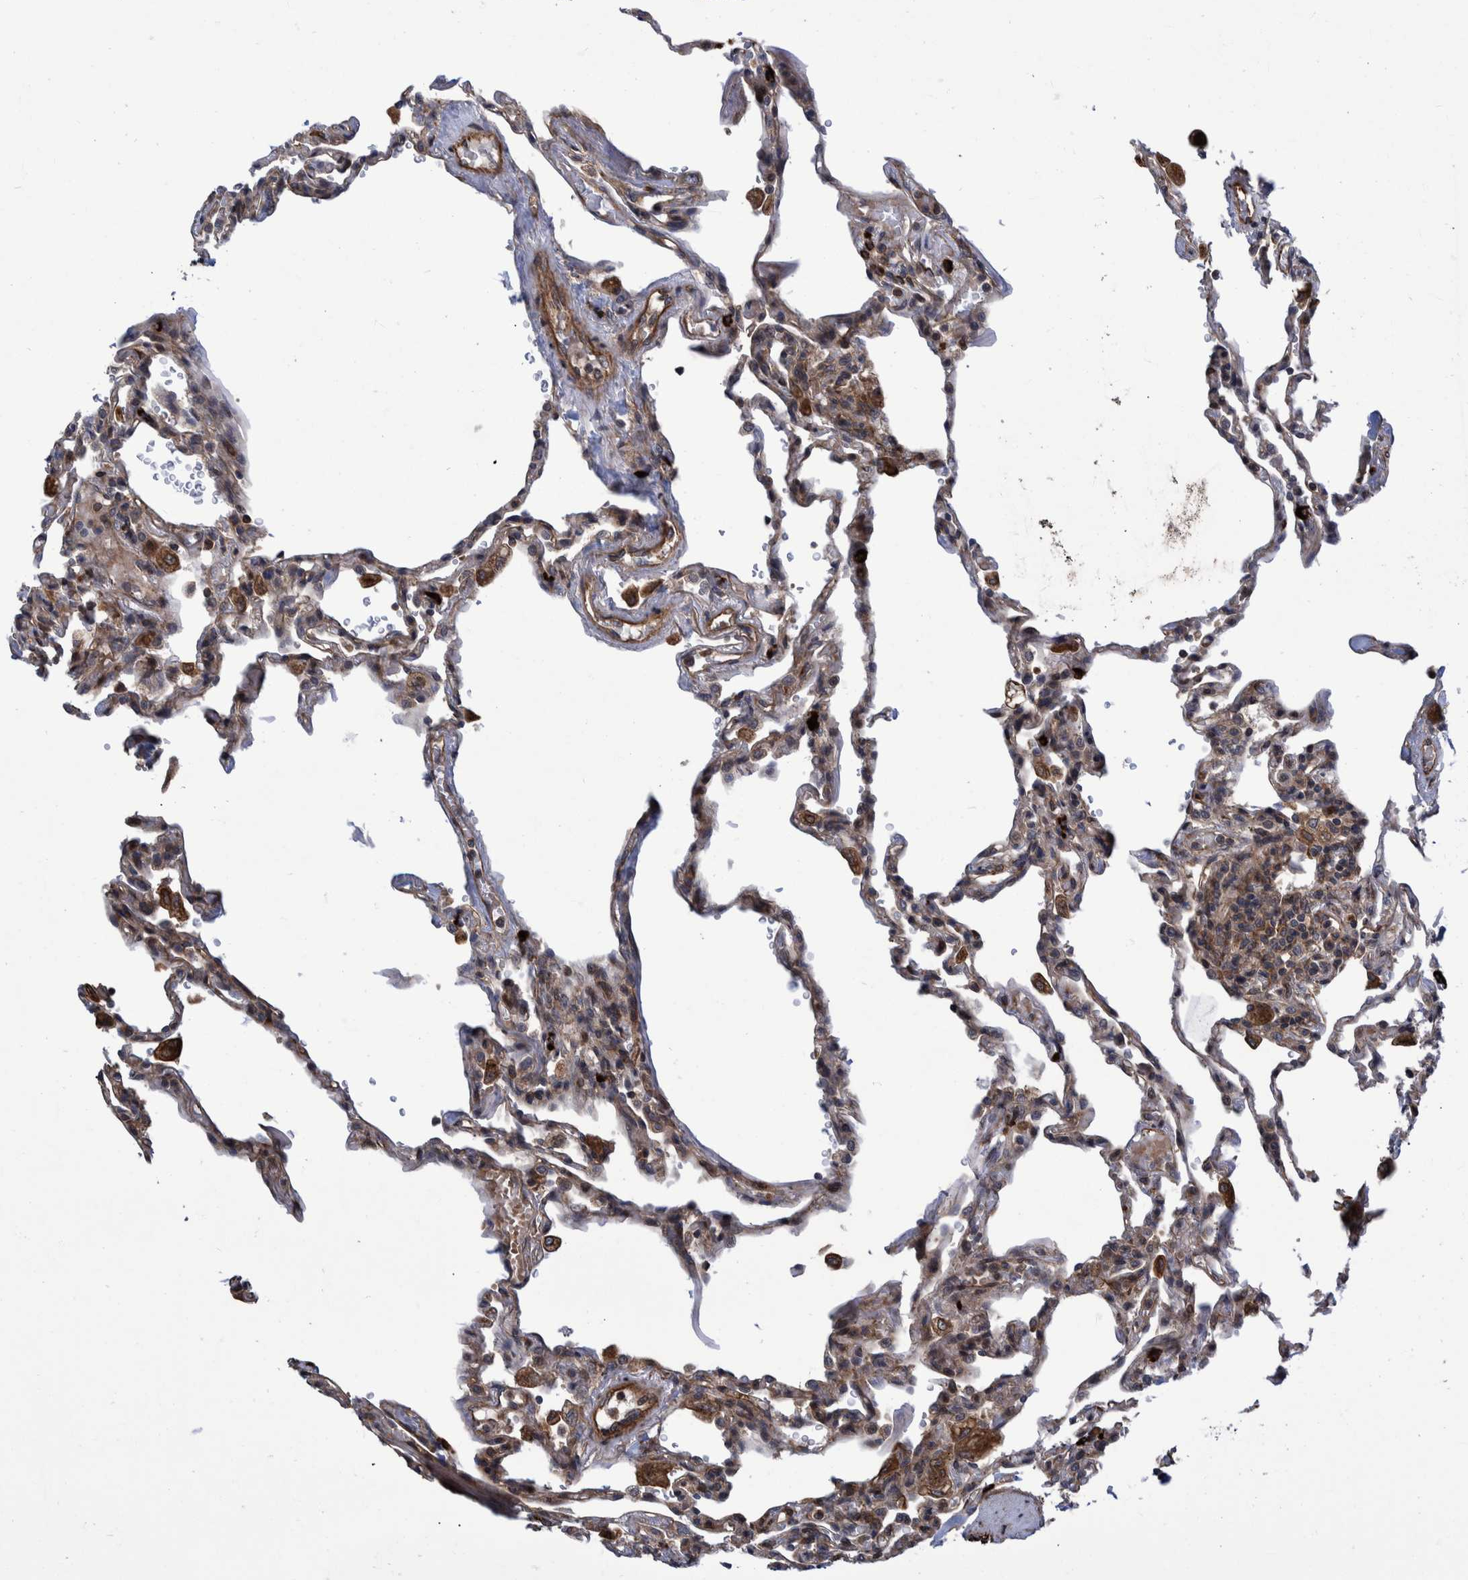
{"staining": {"intensity": "weak", "quantity": ">75%", "location": "cytoplasmic/membranous"}, "tissue": "lung", "cell_type": "Alveolar cells", "image_type": "normal", "snomed": [{"axis": "morphology", "description": "Normal tissue, NOS"}, {"axis": "topography", "description": "Lung"}], "caption": "Immunohistochemical staining of benign human lung shows low levels of weak cytoplasmic/membranous expression in about >75% of alveolar cells.", "gene": "TNFRSF10B", "patient": {"sex": "male", "age": 59}}